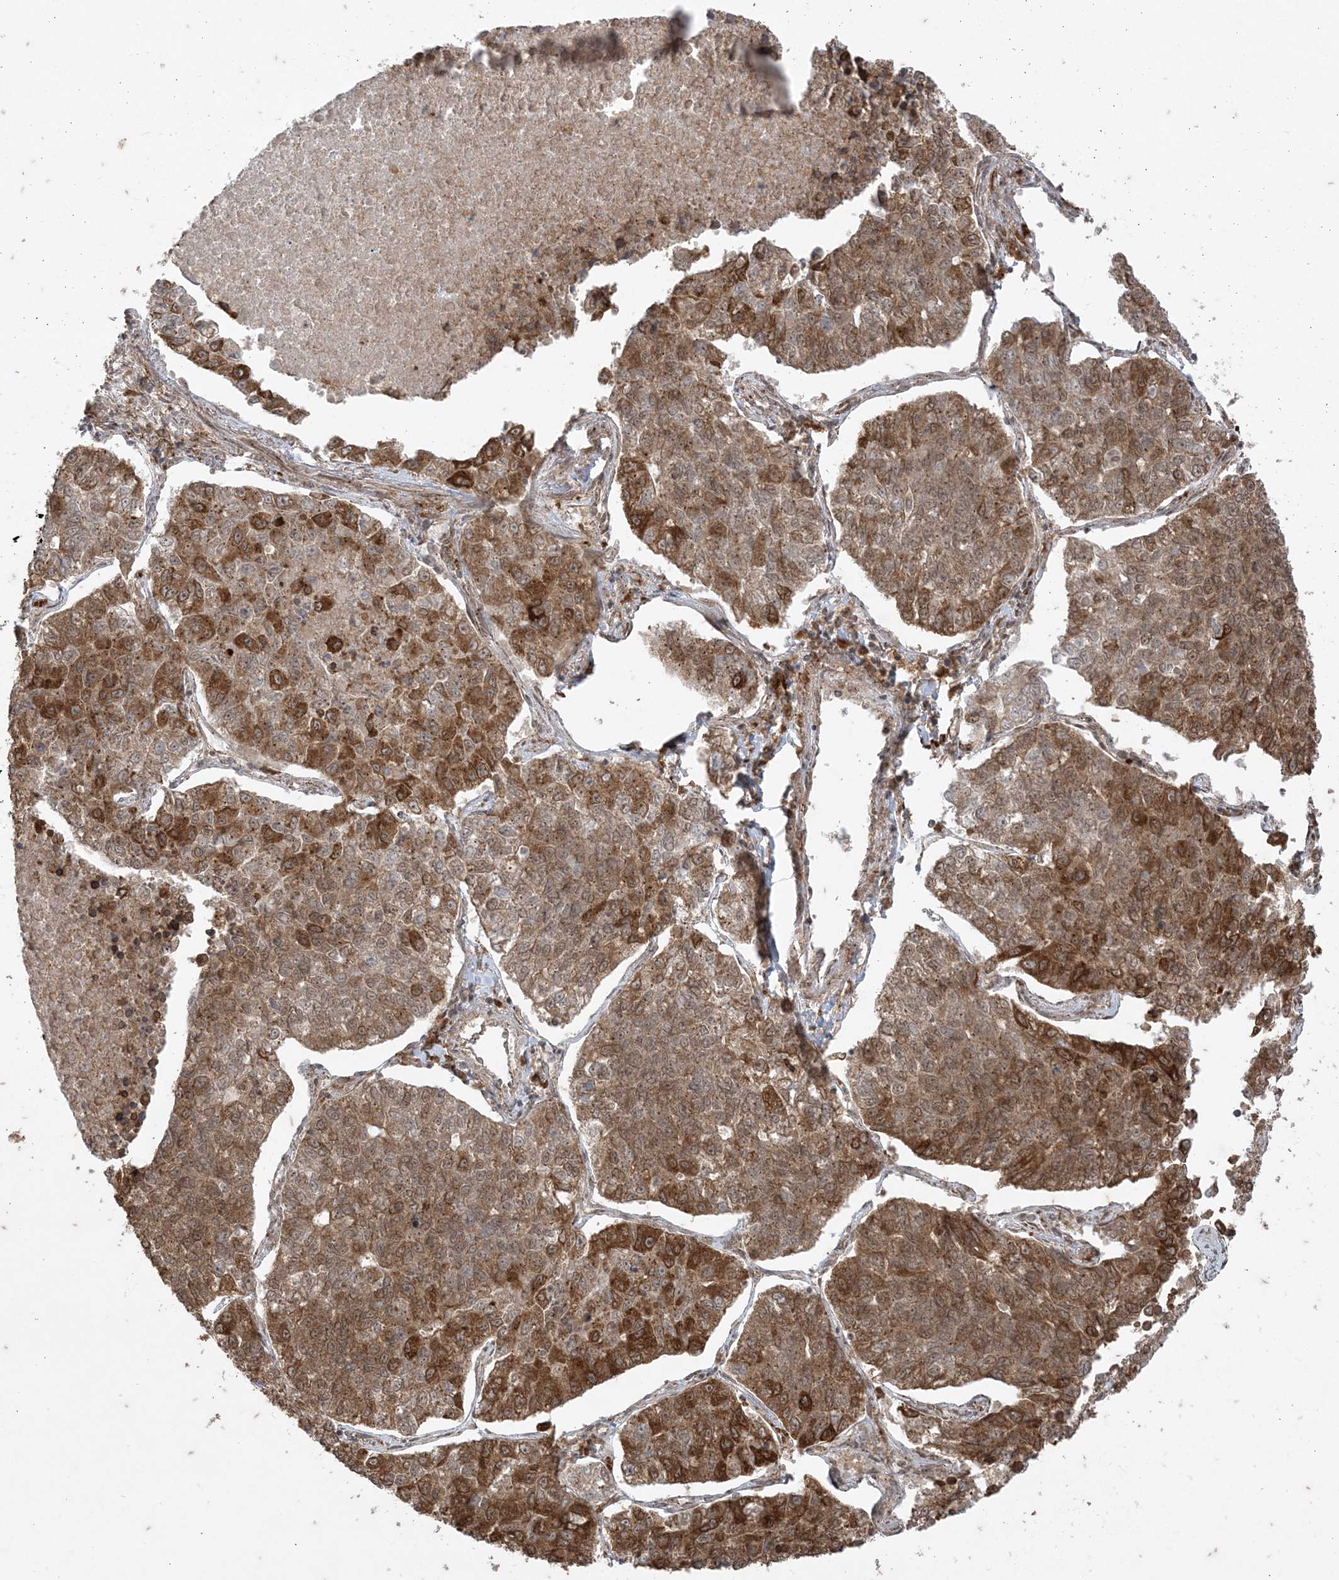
{"staining": {"intensity": "moderate", "quantity": ">75%", "location": "cytoplasmic/membranous"}, "tissue": "lung cancer", "cell_type": "Tumor cells", "image_type": "cancer", "snomed": [{"axis": "morphology", "description": "Adenocarcinoma, NOS"}, {"axis": "topography", "description": "Lung"}], "caption": "Immunohistochemistry (IHC) staining of lung adenocarcinoma, which shows medium levels of moderate cytoplasmic/membranous expression in approximately >75% of tumor cells indicating moderate cytoplasmic/membranous protein positivity. The staining was performed using DAB (3,3'-diaminobenzidine) (brown) for protein detection and nuclei were counterstained in hematoxylin (blue).", "gene": "RRAS", "patient": {"sex": "male", "age": 49}}